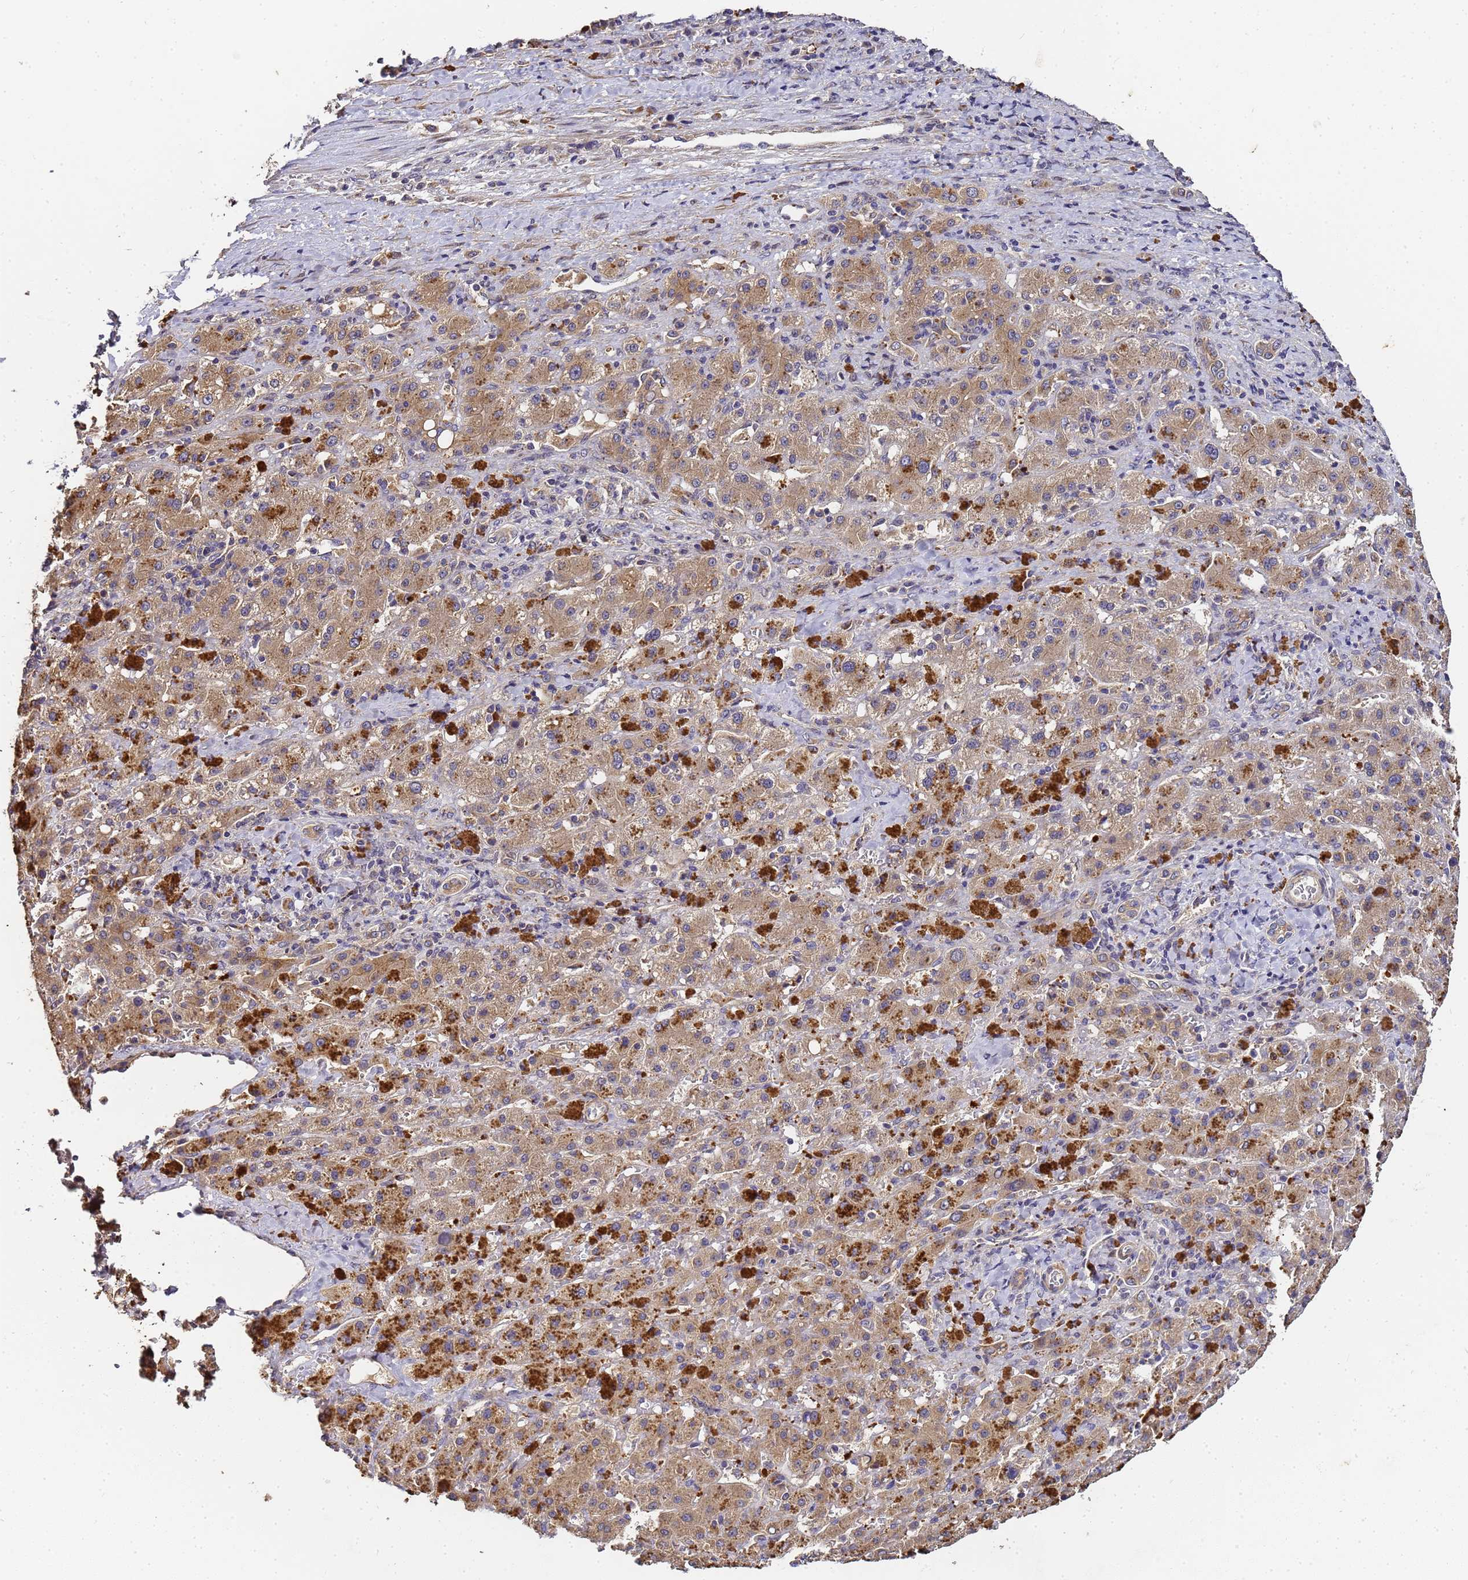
{"staining": {"intensity": "weak", "quantity": "25%-75%", "location": "cytoplasmic/membranous"}, "tissue": "liver cancer", "cell_type": "Tumor cells", "image_type": "cancer", "snomed": [{"axis": "morphology", "description": "Carcinoma, Hepatocellular, NOS"}, {"axis": "topography", "description": "Liver"}], "caption": "Liver cancer (hepatocellular carcinoma) stained with immunohistochemistry demonstrates weak cytoplasmic/membranous expression in about 25%-75% of tumor cells. Ihc stains the protein in brown and the nuclei are stained blue.", "gene": "LGI4", "patient": {"sex": "female", "age": 58}}